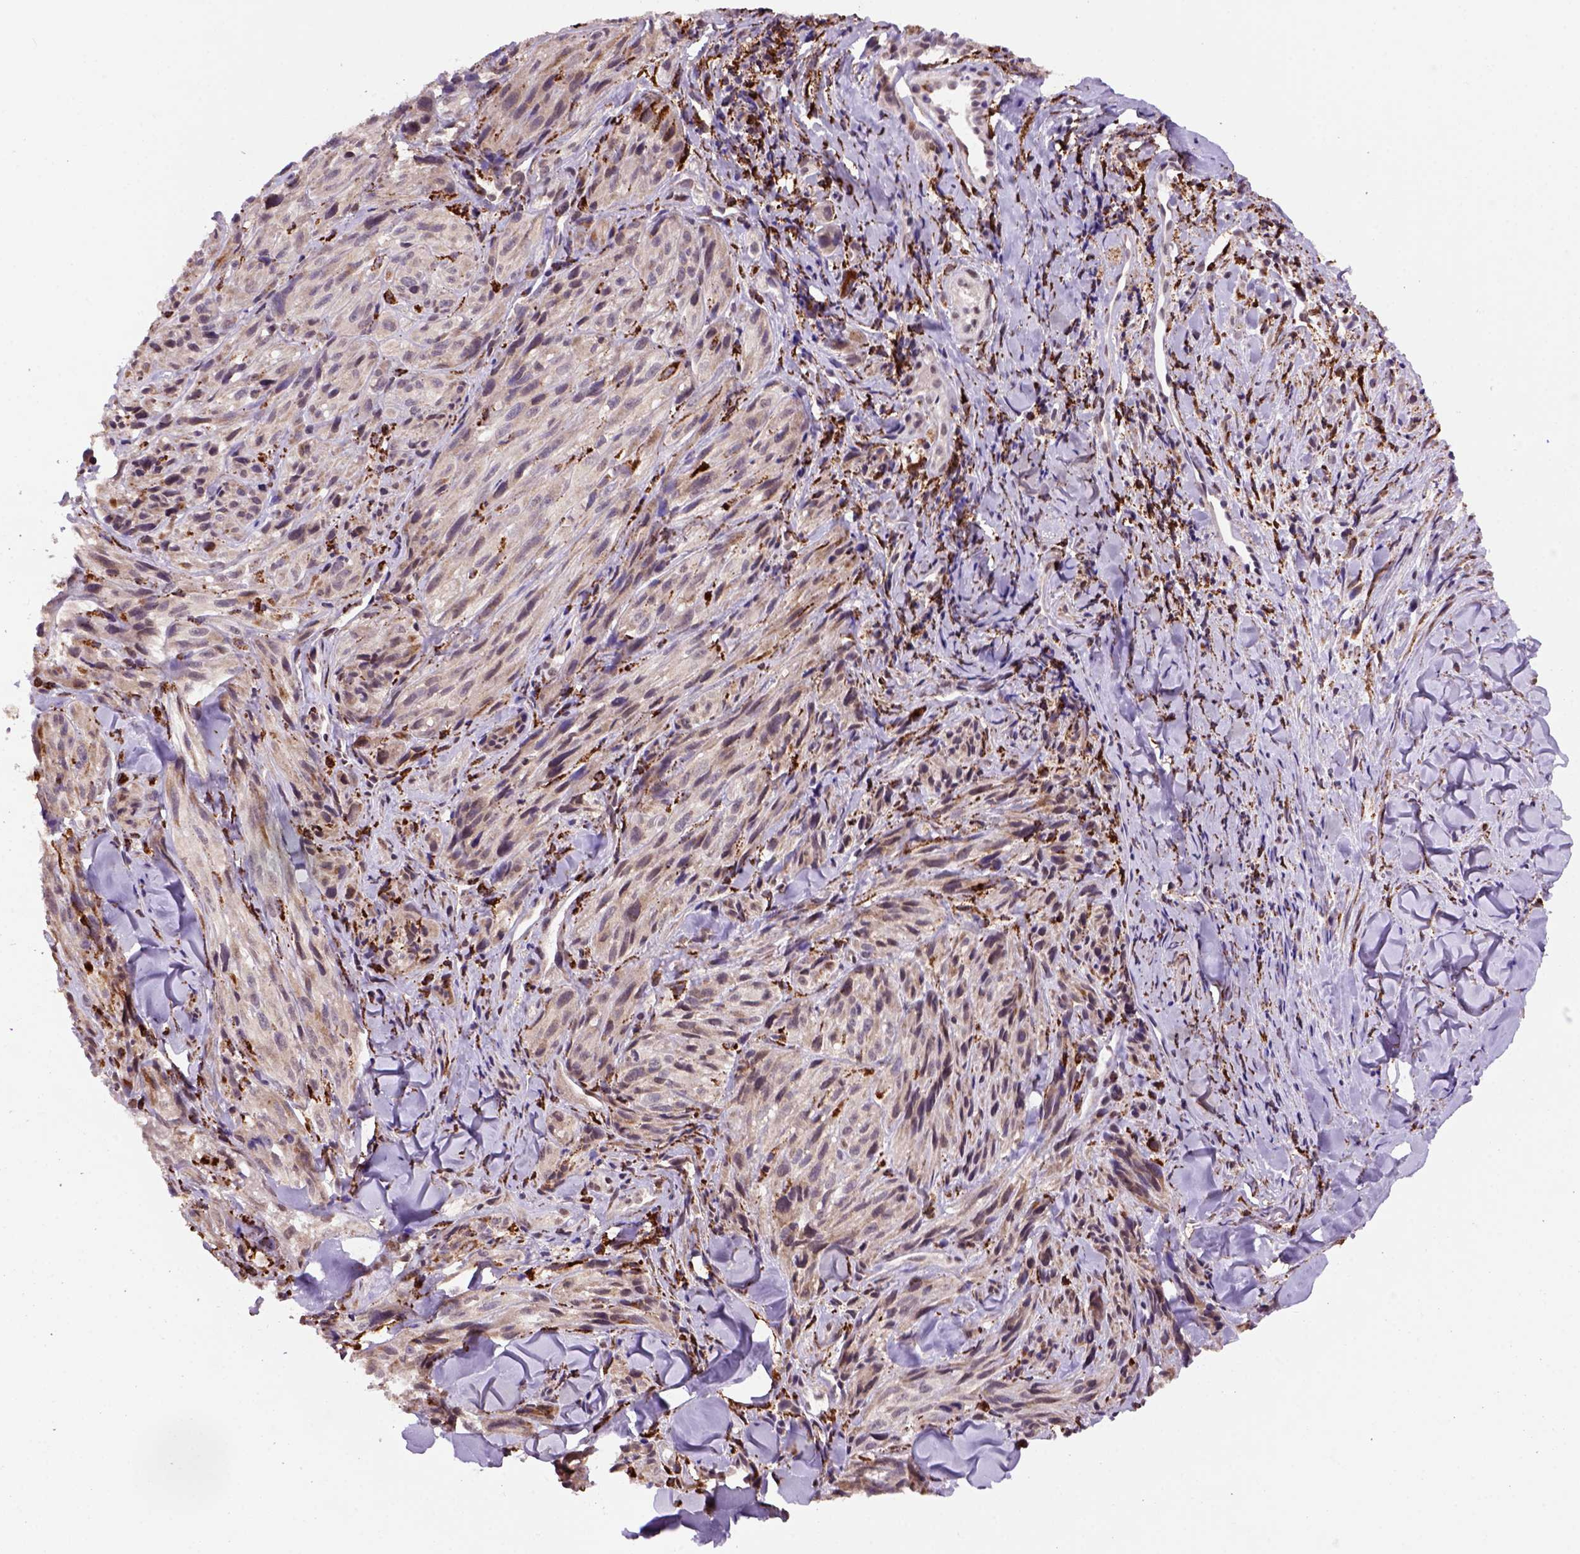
{"staining": {"intensity": "moderate", "quantity": "<25%", "location": "cytoplasmic/membranous"}, "tissue": "melanoma", "cell_type": "Tumor cells", "image_type": "cancer", "snomed": [{"axis": "morphology", "description": "Malignant melanoma, NOS"}, {"axis": "topography", "description": "Skin"}], "caption": "IHC of human malignant melanoma demonstrates low levels of moderate cytoplasmic/membranous staining in approximately <25% of tumor cells. (IHC, brightfield microscopy, high magnification).", "gene": "FZD7", "patient": {"sex": "male", "age": 67}}